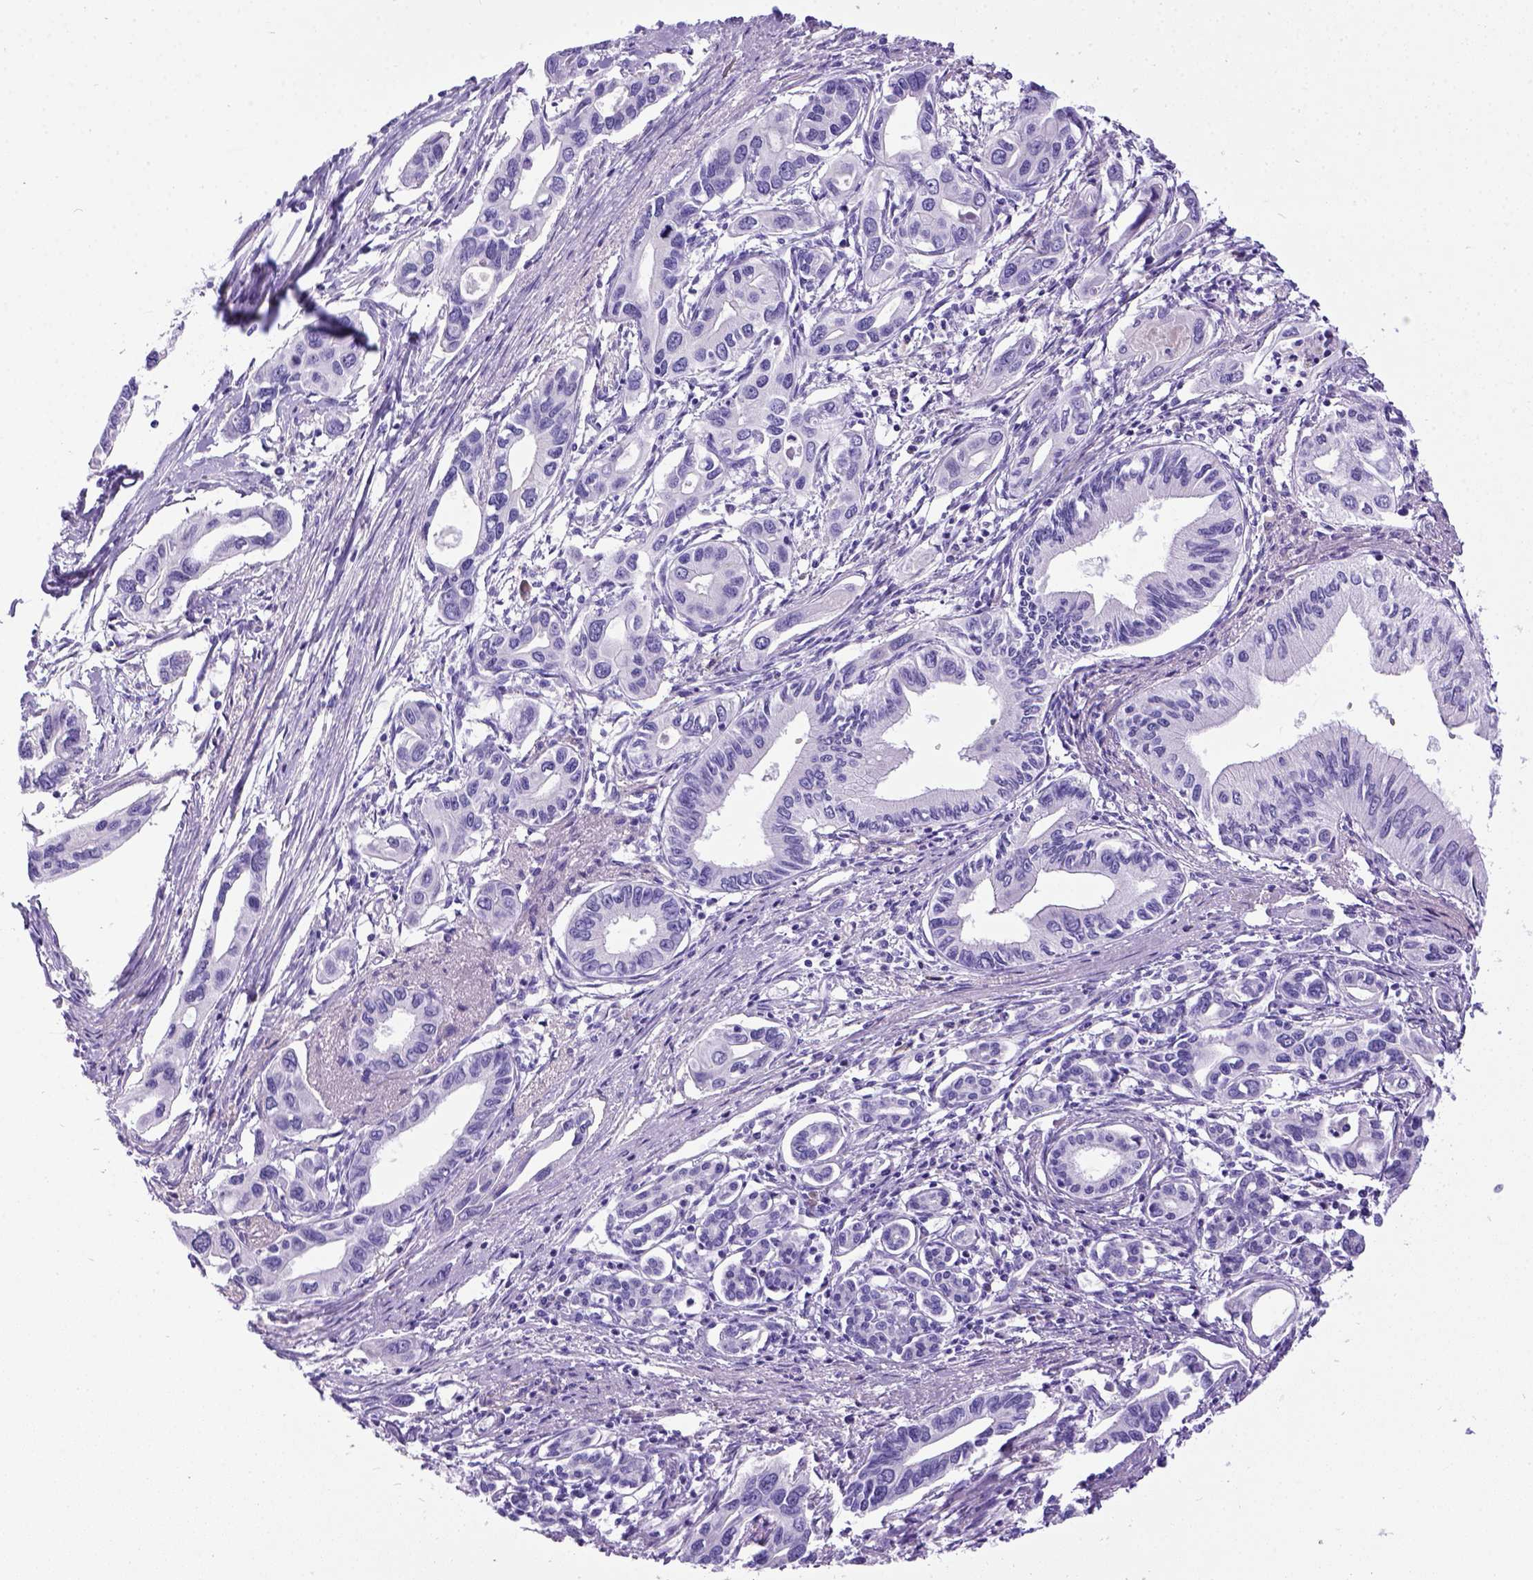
{"staining": {"intensity": "negative", "quantity": "none", "location": "none"}, "tissue": "pancreatic cancer", "cell_type": "Tumor cells", "image_type": "cancer", "snomed": [{"axis": "morphology", "description": "Adenocarcinoma, NOS"}, {"axis": "topography", "description": "Pancreas"}], "caption": "High magnification brightfield microscopy of pancreatic cancer (adenocarcinoma) stained with DAB (3,3'-diaminobenzidine) (brown) and counterstained with hematoxylin (blue): tumor cells show no significant positivity.", "gene": "IGF2", "patient": {"sex": "male", "age": 60}}